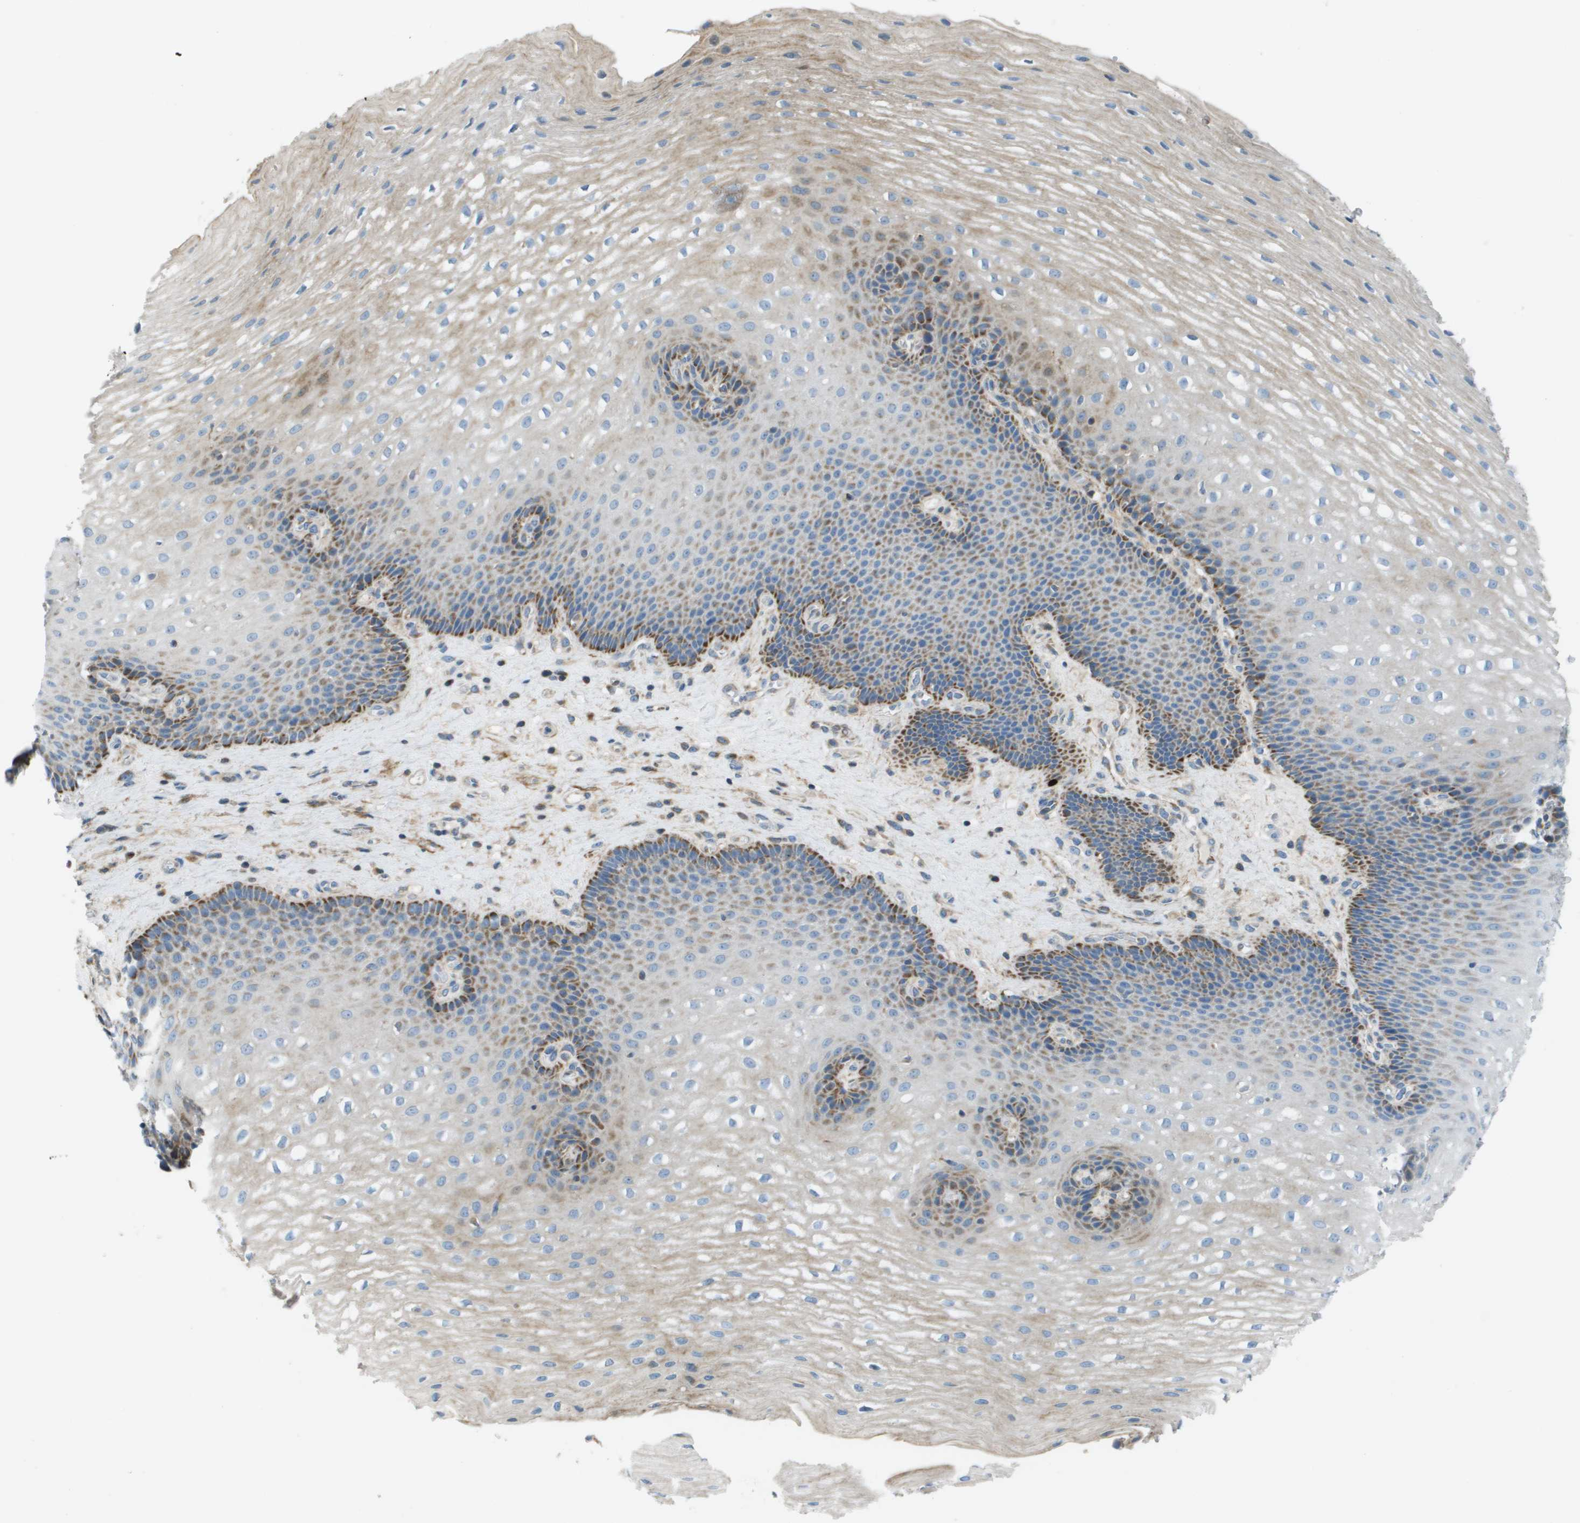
{"staining": {"intensity": "moderate", "quantity": "25%-75%", "location": "cytoplasmic/membranous"}, "tissue": "esophagus", "cell_type": "Squamous epithelial cells", "image_type": "normal", "snomed": [{"axis": "morphology", "description": "Normal tissue, NOS"}, {"axis": "topography", "description": "Esophagus"}], "caption": "Brown immunohistochemical staining in unremarkable human esophagus displays moderate cytoplasmic/membranous positivity in about 25%-75% of squamous epithelial cells. (DAB (3,3'-diaminobenzidine) IHC, brown staining for protein, blue staining for nuclei).", "gene": "GALNT6", "patient": {"sex": "male", "age": 48}}